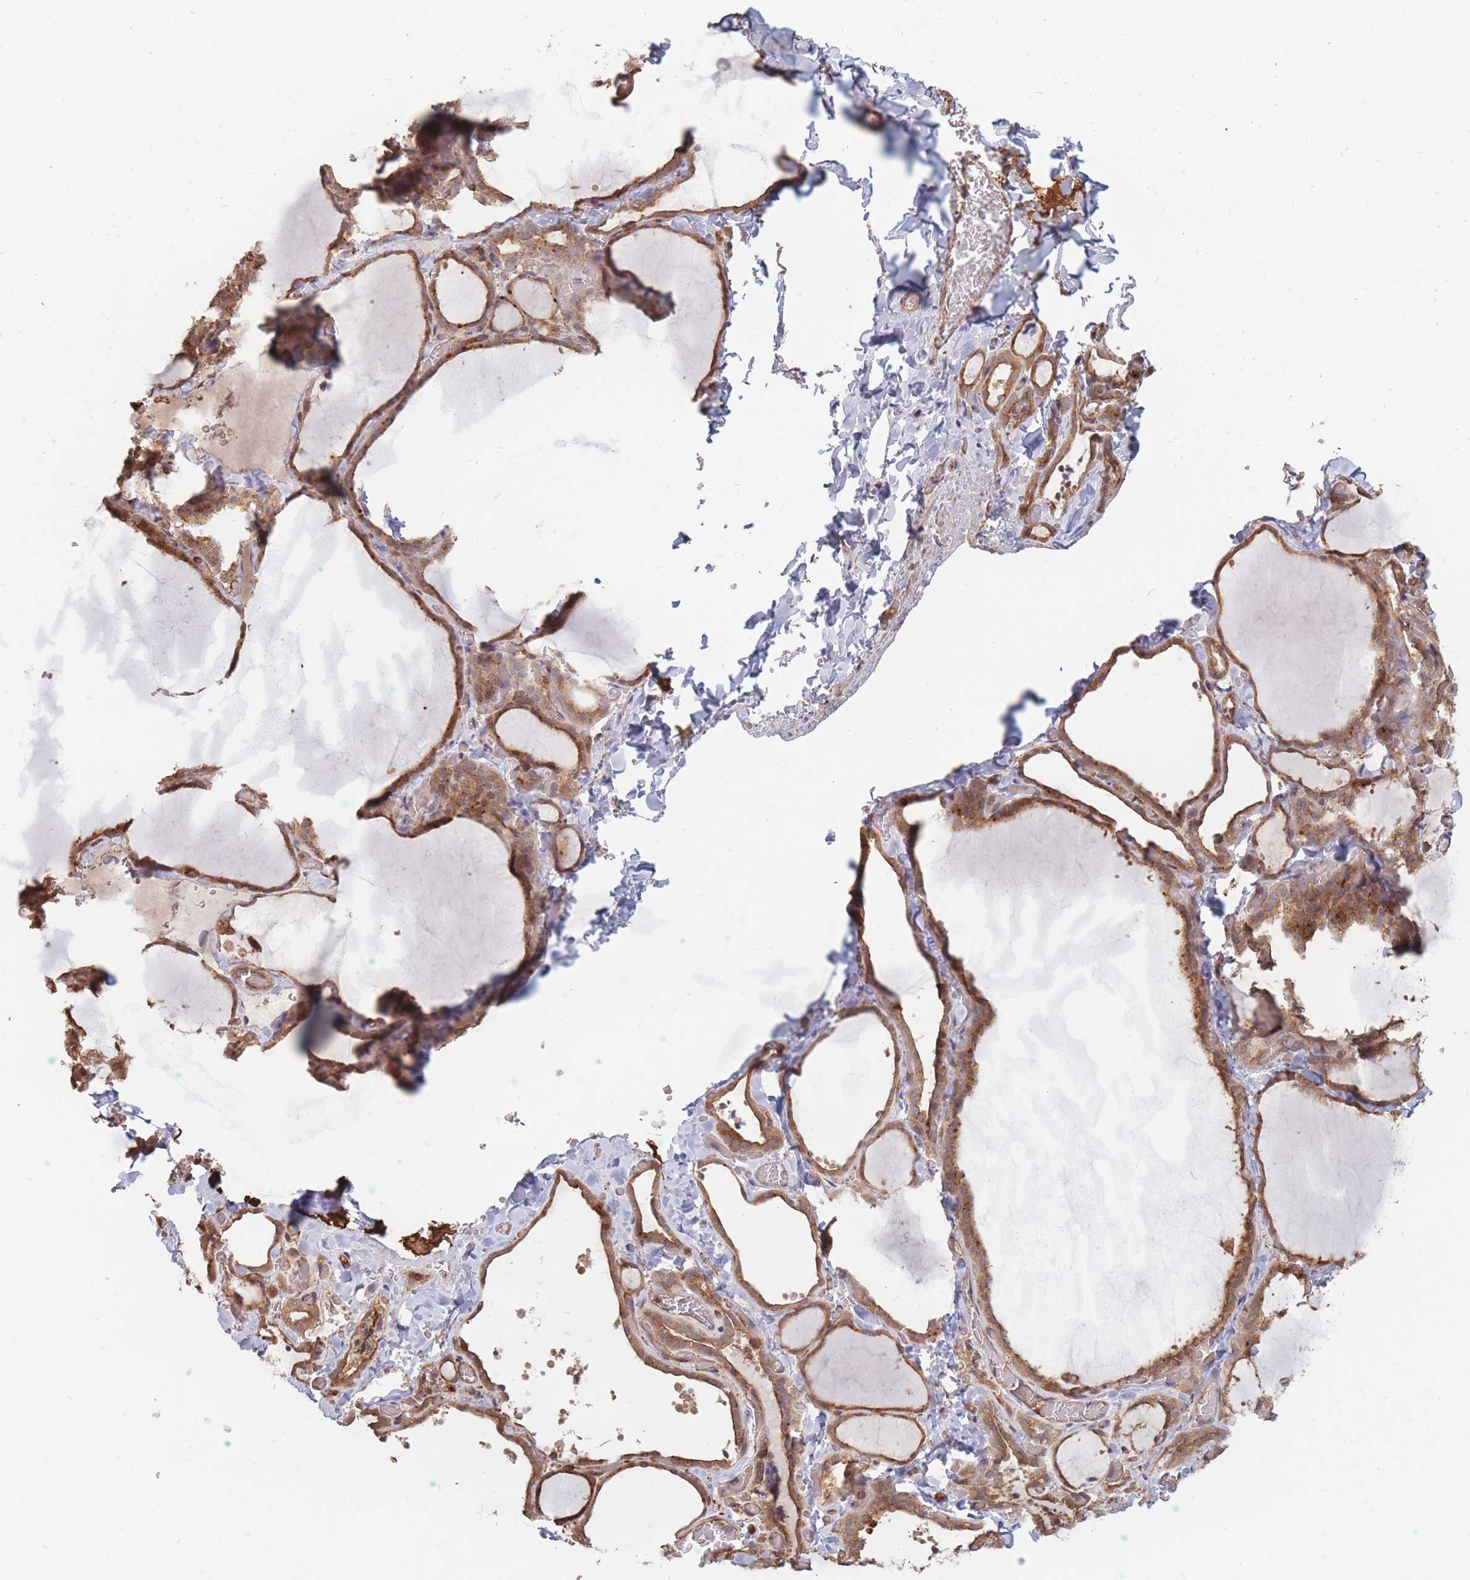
{"staining": {"intensity": "moderate", "quantity": ">75%", "location": "cytoplasmic/membranous"}, "tissue": "thyroid gland", "cell_type": "Glandular cells", "image_type": "normal", "snomed": [{"axis": "morphology", "description": "Normal tissue, NOS"}, {"axis": "topography", "description": "Thyroid gland"}], "caption": "Moderate cytoplasmic/membranous positivity for a protein is seen in about >75% of glandular cells of benign thyroid gland using immunohistochemistry (IHC).", "gene": "RASSF2", "patient": {"sex": "female", "age": 22}}